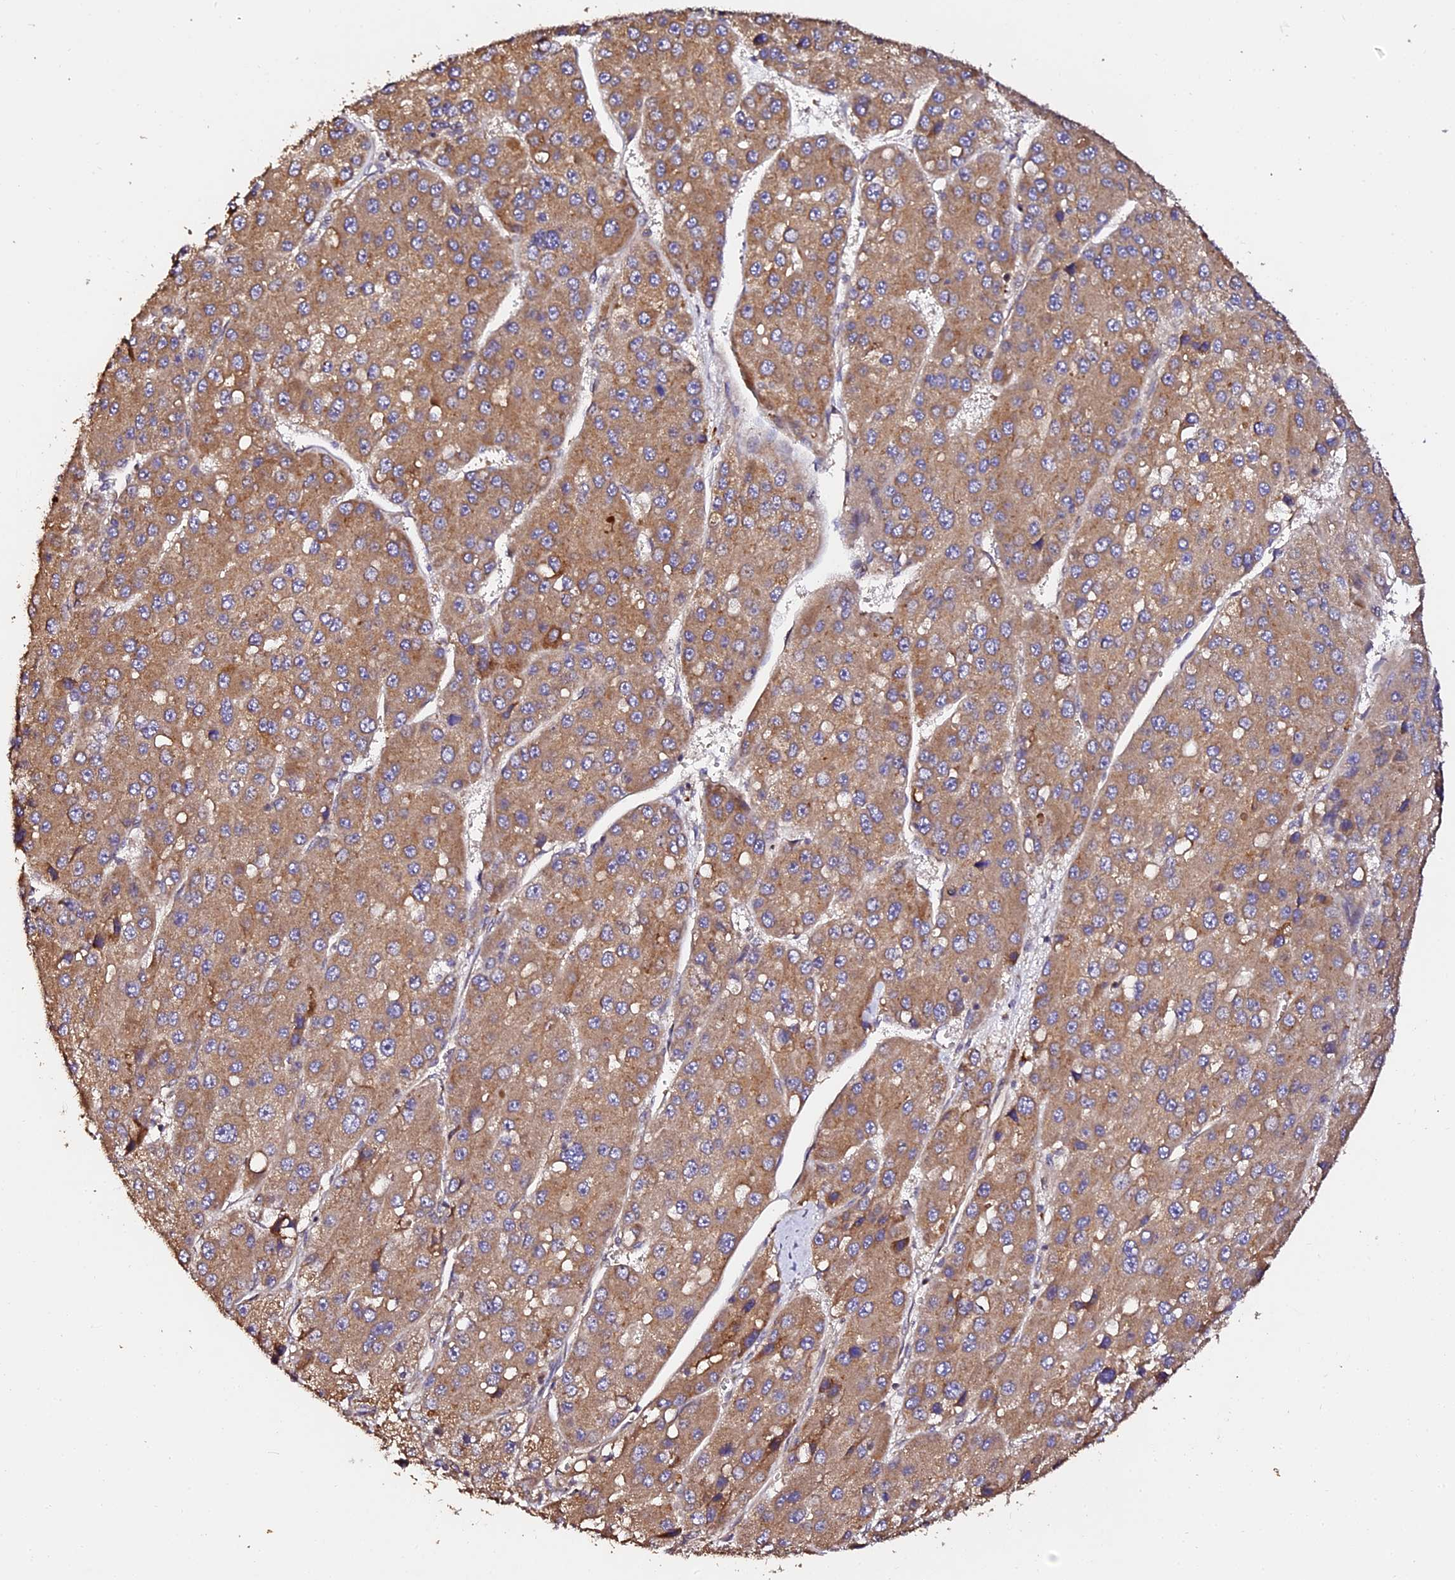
{"staining": {"intensity": "moderate", "quantity": ">75%", "location": "cytoplasmic/membranous"}, "tissue": "liver cancer", "cell_type": "Tumor cells", "image_type": "cancer", "snomed": [{"axis": "morphology", "description": "Carcinoma, Hepatocellular, NOS"}, {"axis": "topography", "description": "Liver"}], "caption": "This is a histology image of immunohistochemistry staining of liver cancer (hepatocellular carcinoma), which shows moderate expression in the cytoplasmic/membranous of tumor cells.", "gene": "TDO2", "patient": {"sex": "female", "age": 73}}